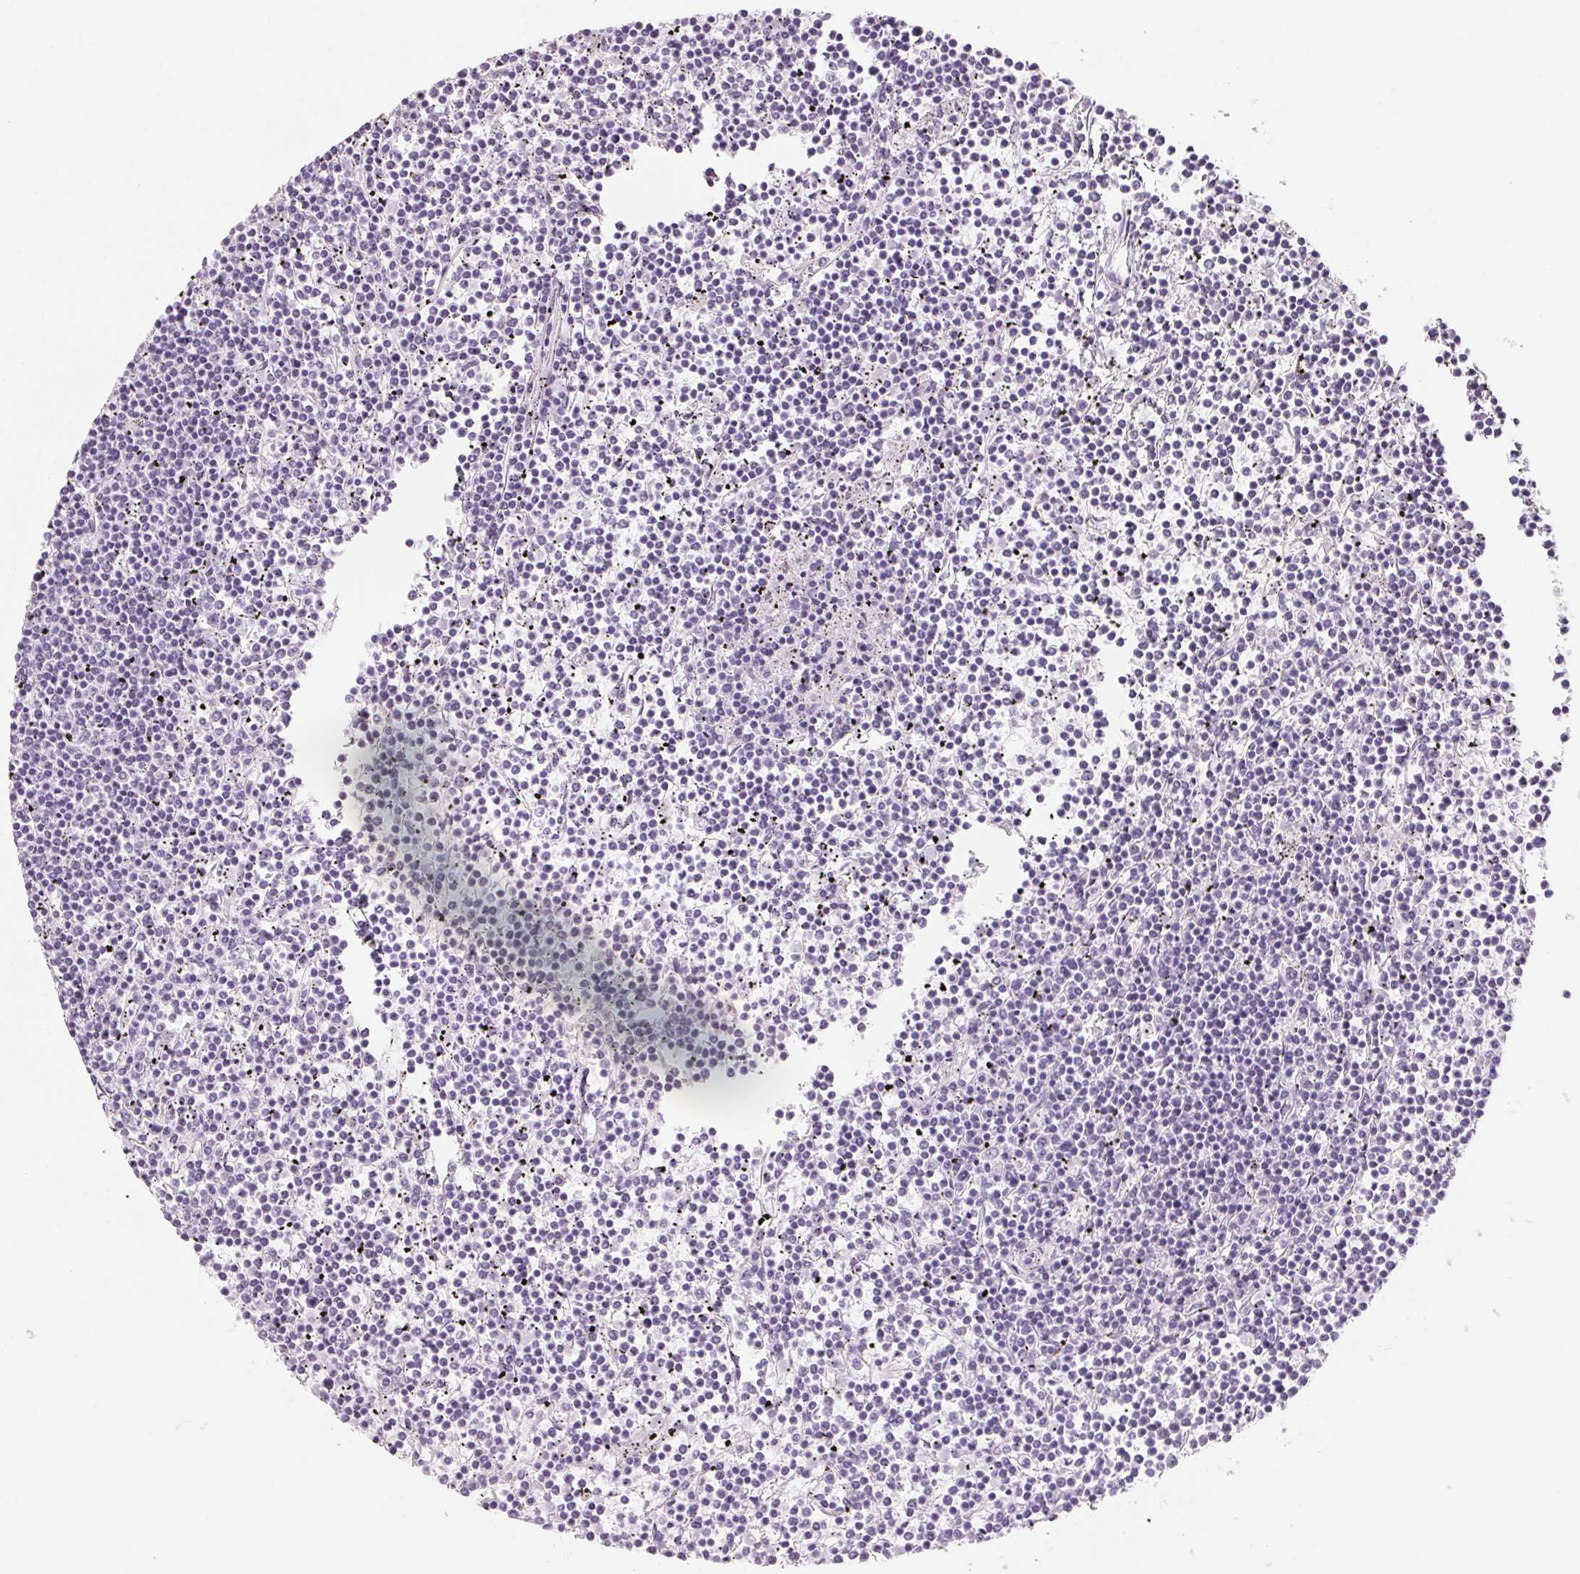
{"staining": {"intensity": "negative", "quantity": "none", "location": "none"}, "tissue": "lymphoma", "cell_type": "Tumor cells", "image_type": "cancer", "snomed": [{"axis": "morphology", "description": "Malignant lymphoma, non-Hodgkin's type, Low grade"}, {"axis": "topography", "description": "Spleen"}], "caption": "Human low-grade malignant lymphoma, non-Hodgkin's type stained for a protein using IHC reveals no expression in tumor cells.", "gene": "ADAM20", "patient": {"sex": "female", "age": 19}}